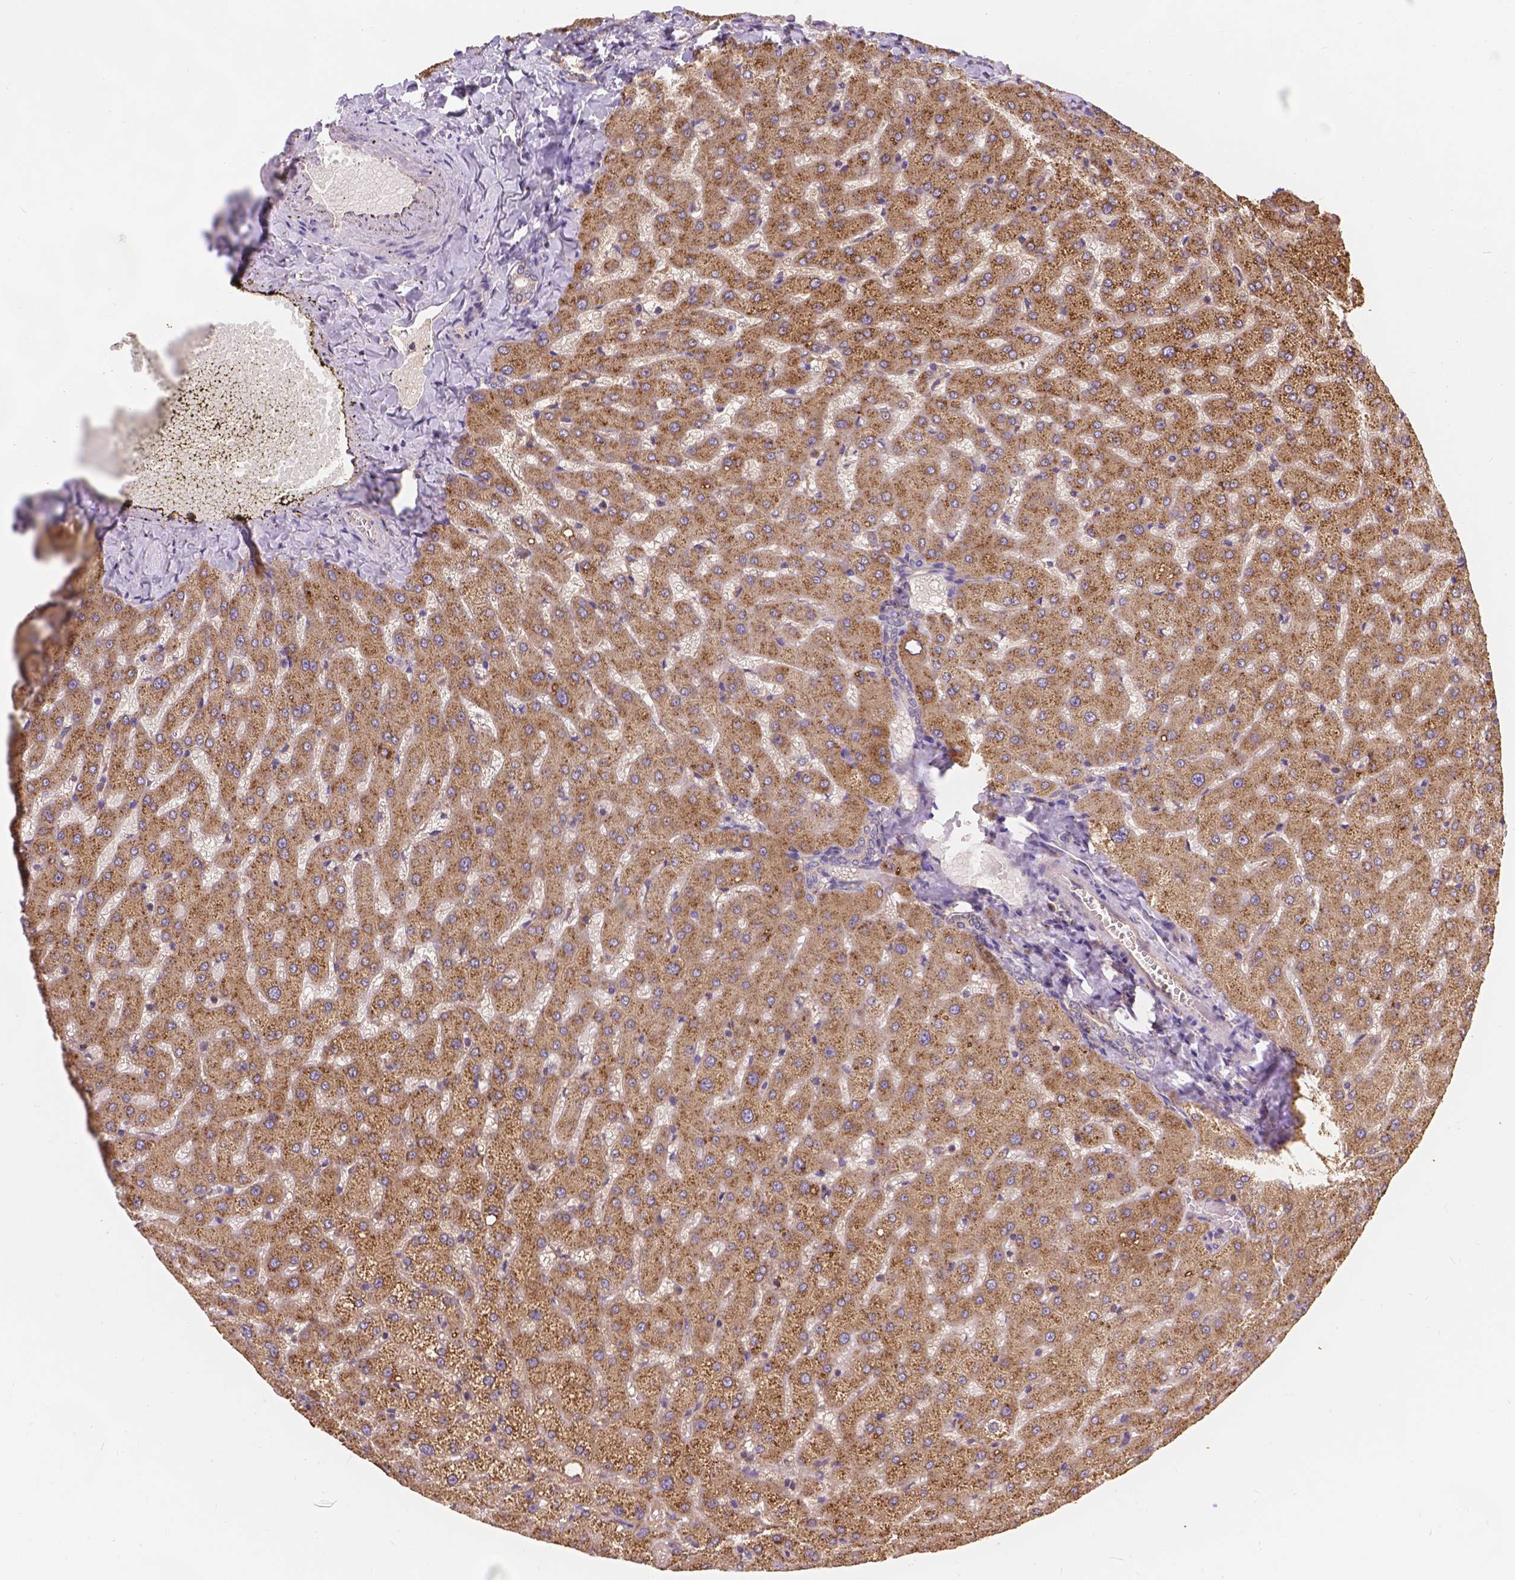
{"staining": {"intensity": "negative", "quantity": "none", "location": "none"}, "tissue": "liver", "cell_type": "Cholangiocytes", "image_type": "normal", "snomed": [{"axis": "morphology", "description": "Normal tissue, NOS"}, {"axis": "topography", "description": "Liver"}], "caption": "Protein analysis of benign liver exhibits no significant staining in cholangiocytes.", "gene": "CDK10", "patient": {"sex": "female", "age": 50}}